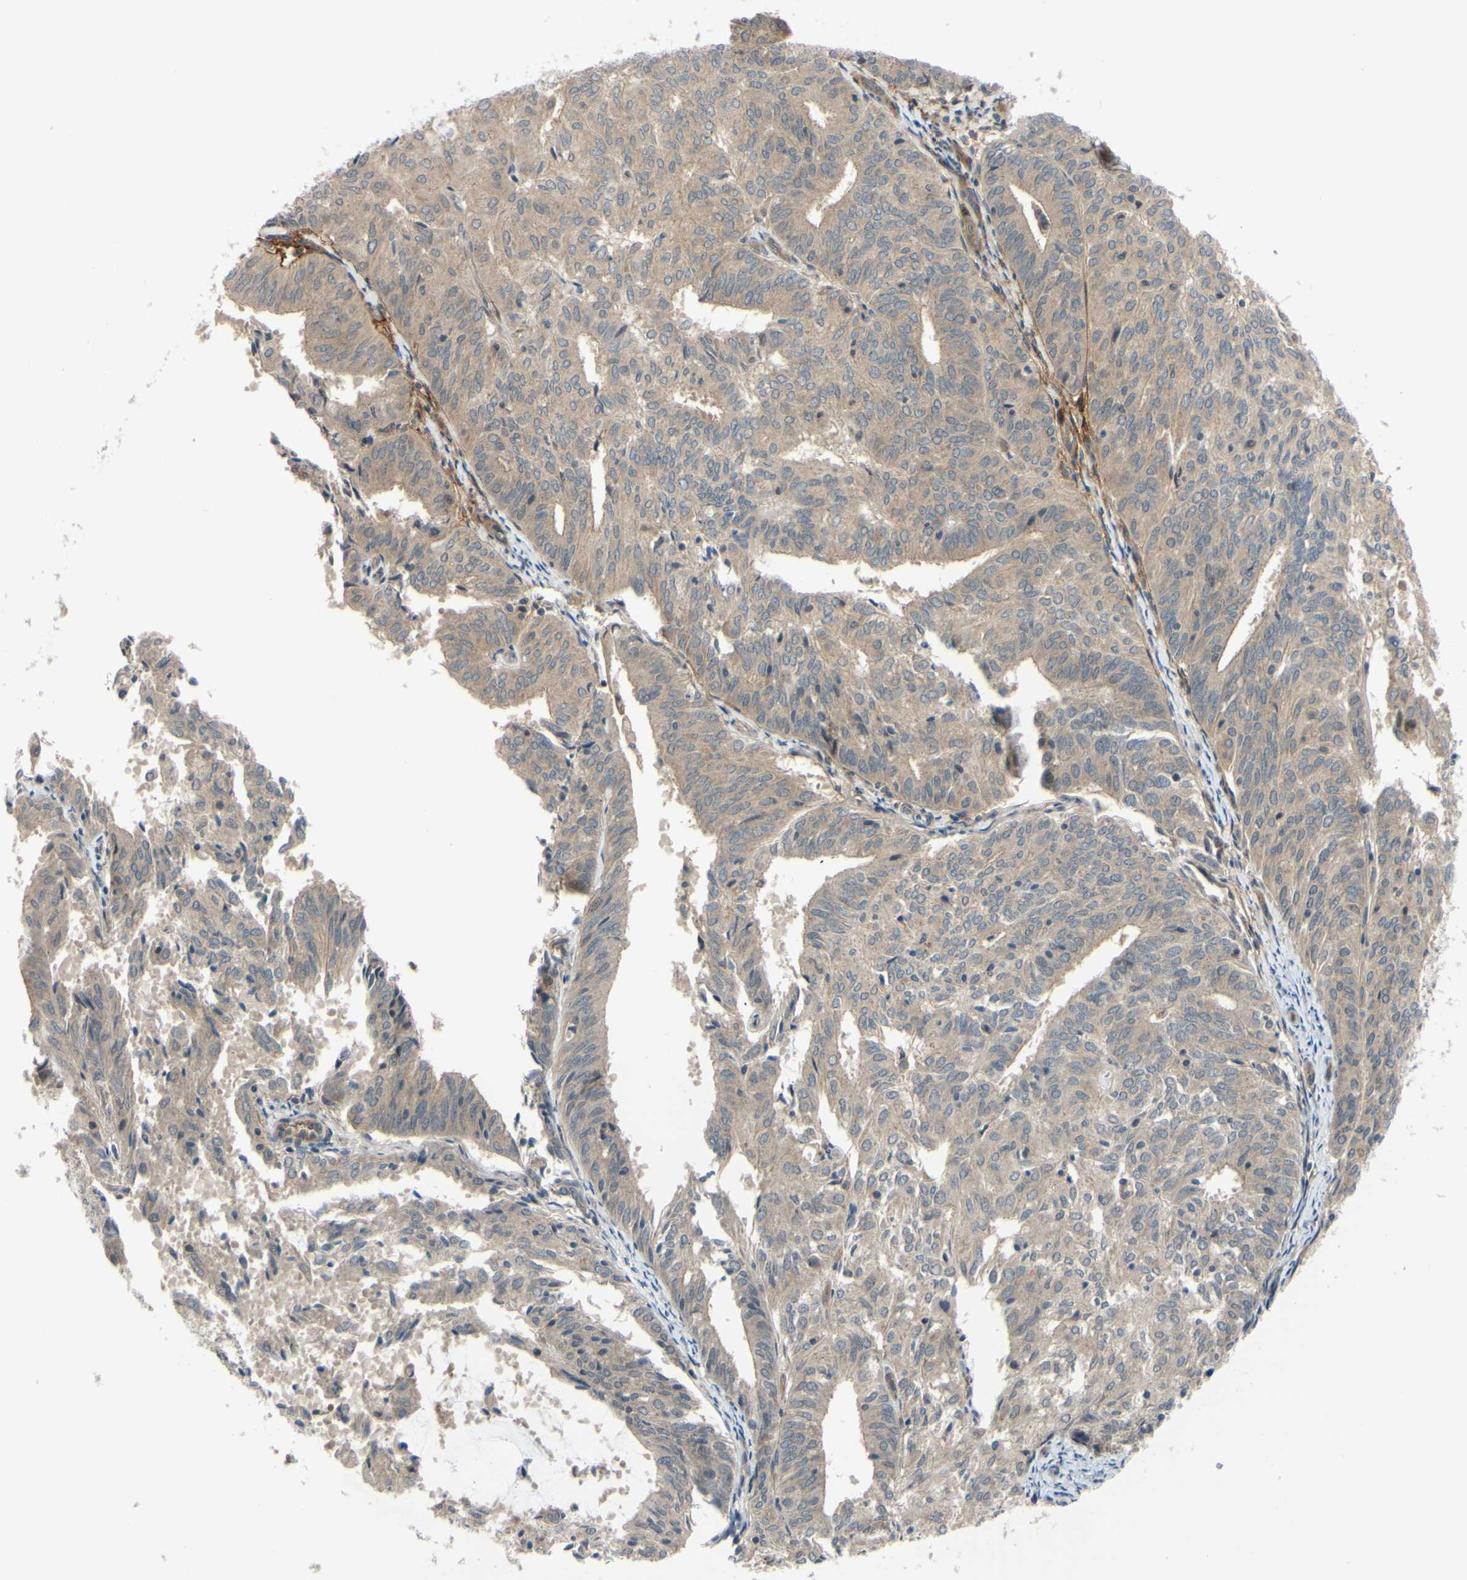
{"staining": {"intensity": "moderate", "quantity": ">75%", "location": "cytoplasmic/membranous"}, "tissue": "endometrial cancer", "cell_type": "Tumor cells", "image_type": "cancer", "snomed": [{"axis": "morphology", "description": "Adenocarcinoma, NOS"}, {"axis": "topography", "description": "Uterus"}], "caption": "Immunohistochemistry (IHC) micrograph of human endometrial adenocarcinoma stained for a protein (brown), which reveals medium levels of moderate cytoplasmic/membranous staining in about >75% of tumor cells.", "gene": "COMMD9", "patient": {"sex": "female", "age": 60}}